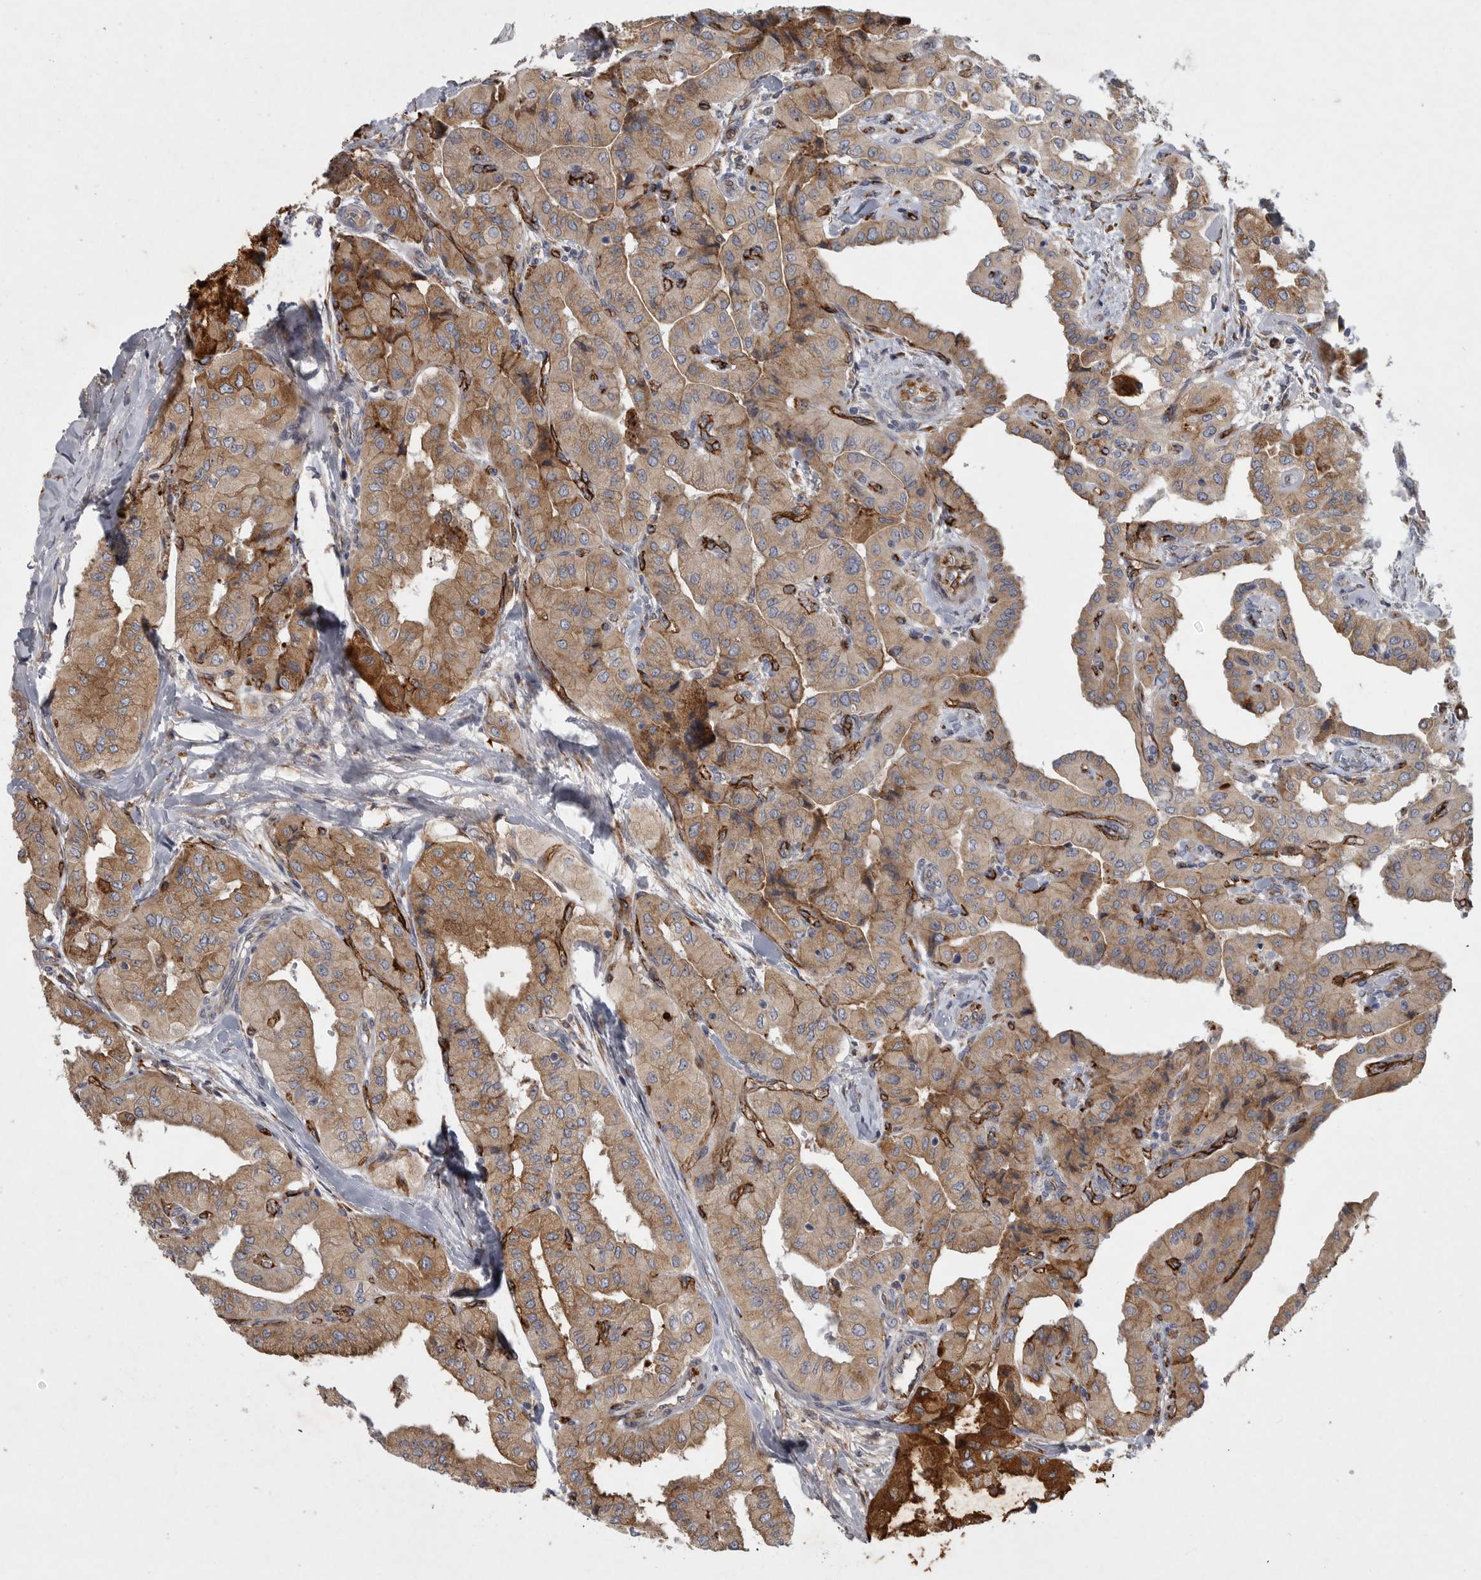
{"staining": {"intensity": "moderate", "quantity": ">75%", "location": "cytoplasmic/membranous"}, "tissue": "thyroid cancer", "cell_type": "Tumor cells", "image_type": "cancer", "snomed": [{"axis": "morphology", "description": "Papillary adenocarcinoma, NOS"}, {"axis": "topography", "description": "Thyroid gland"}], "caption": "This is an image of IHC staining of thyroid cancer, which shows moderate expression in the cytoplasmic/membranous of tumor cells.", "gene": "MINPP1", "patient": {"sex": "female", "age": 59}}